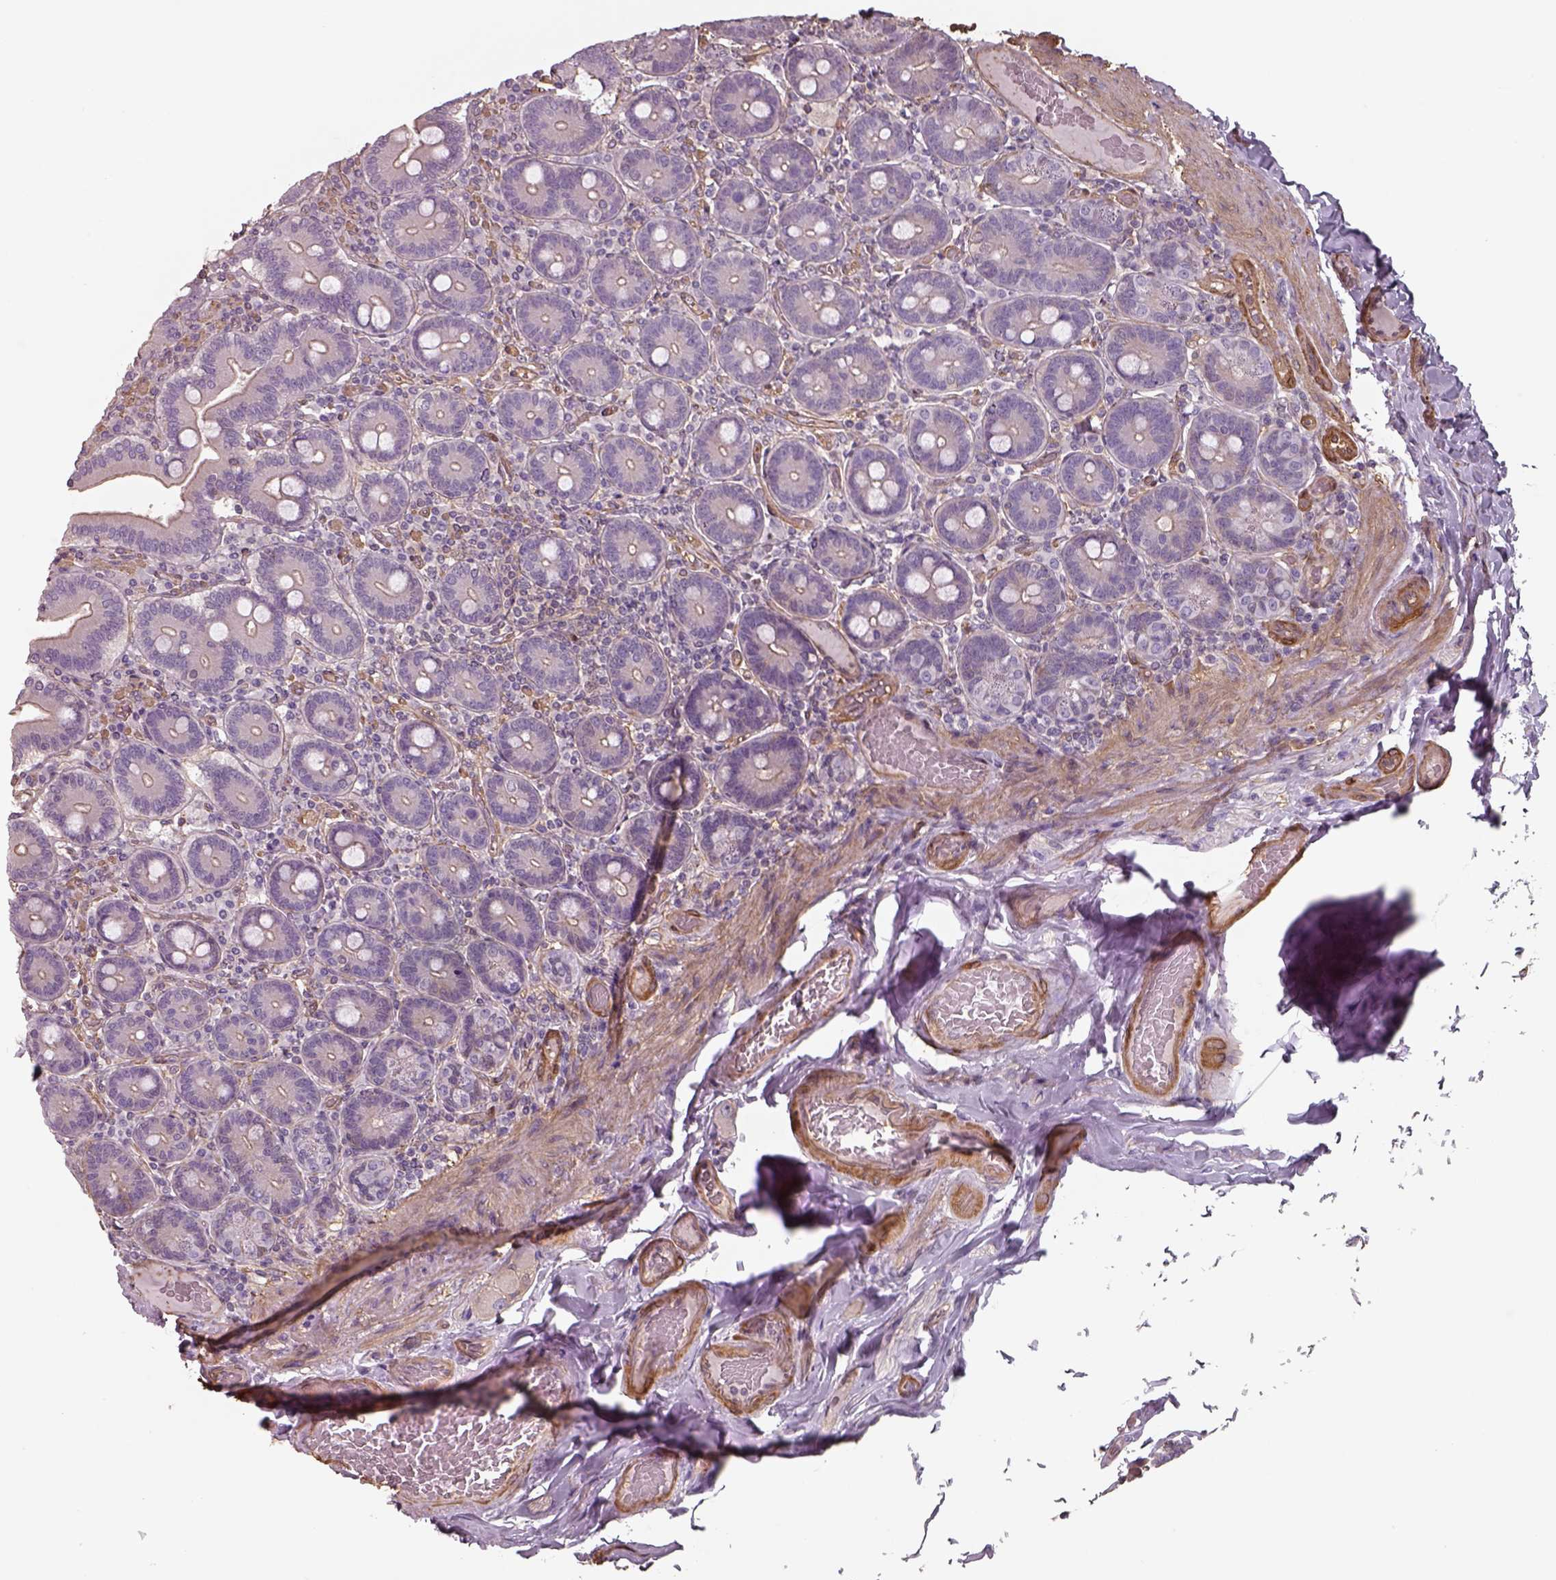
{"staining": {"intensity": "negative", "quantity": "none", "location": "none"}, "tissue": "duodenum", "cell_type": "Glandular cells", "image_type": "normal", "snomed": [{"axis": "morphology", "description": "Normal tissue, NOS"}, {"axis": "topography", "description": "Duodenum"}], "caption": "Immunohistochemistry (IHC) histopathology image of benign duodenum: human duodenum stained with DAB (3,3'-diaminobenzidine) demonstrates no significant protein positivity in glandular cells.", "gene": "ISYNA1", "patient": {"sex": "female", "age": 62}}